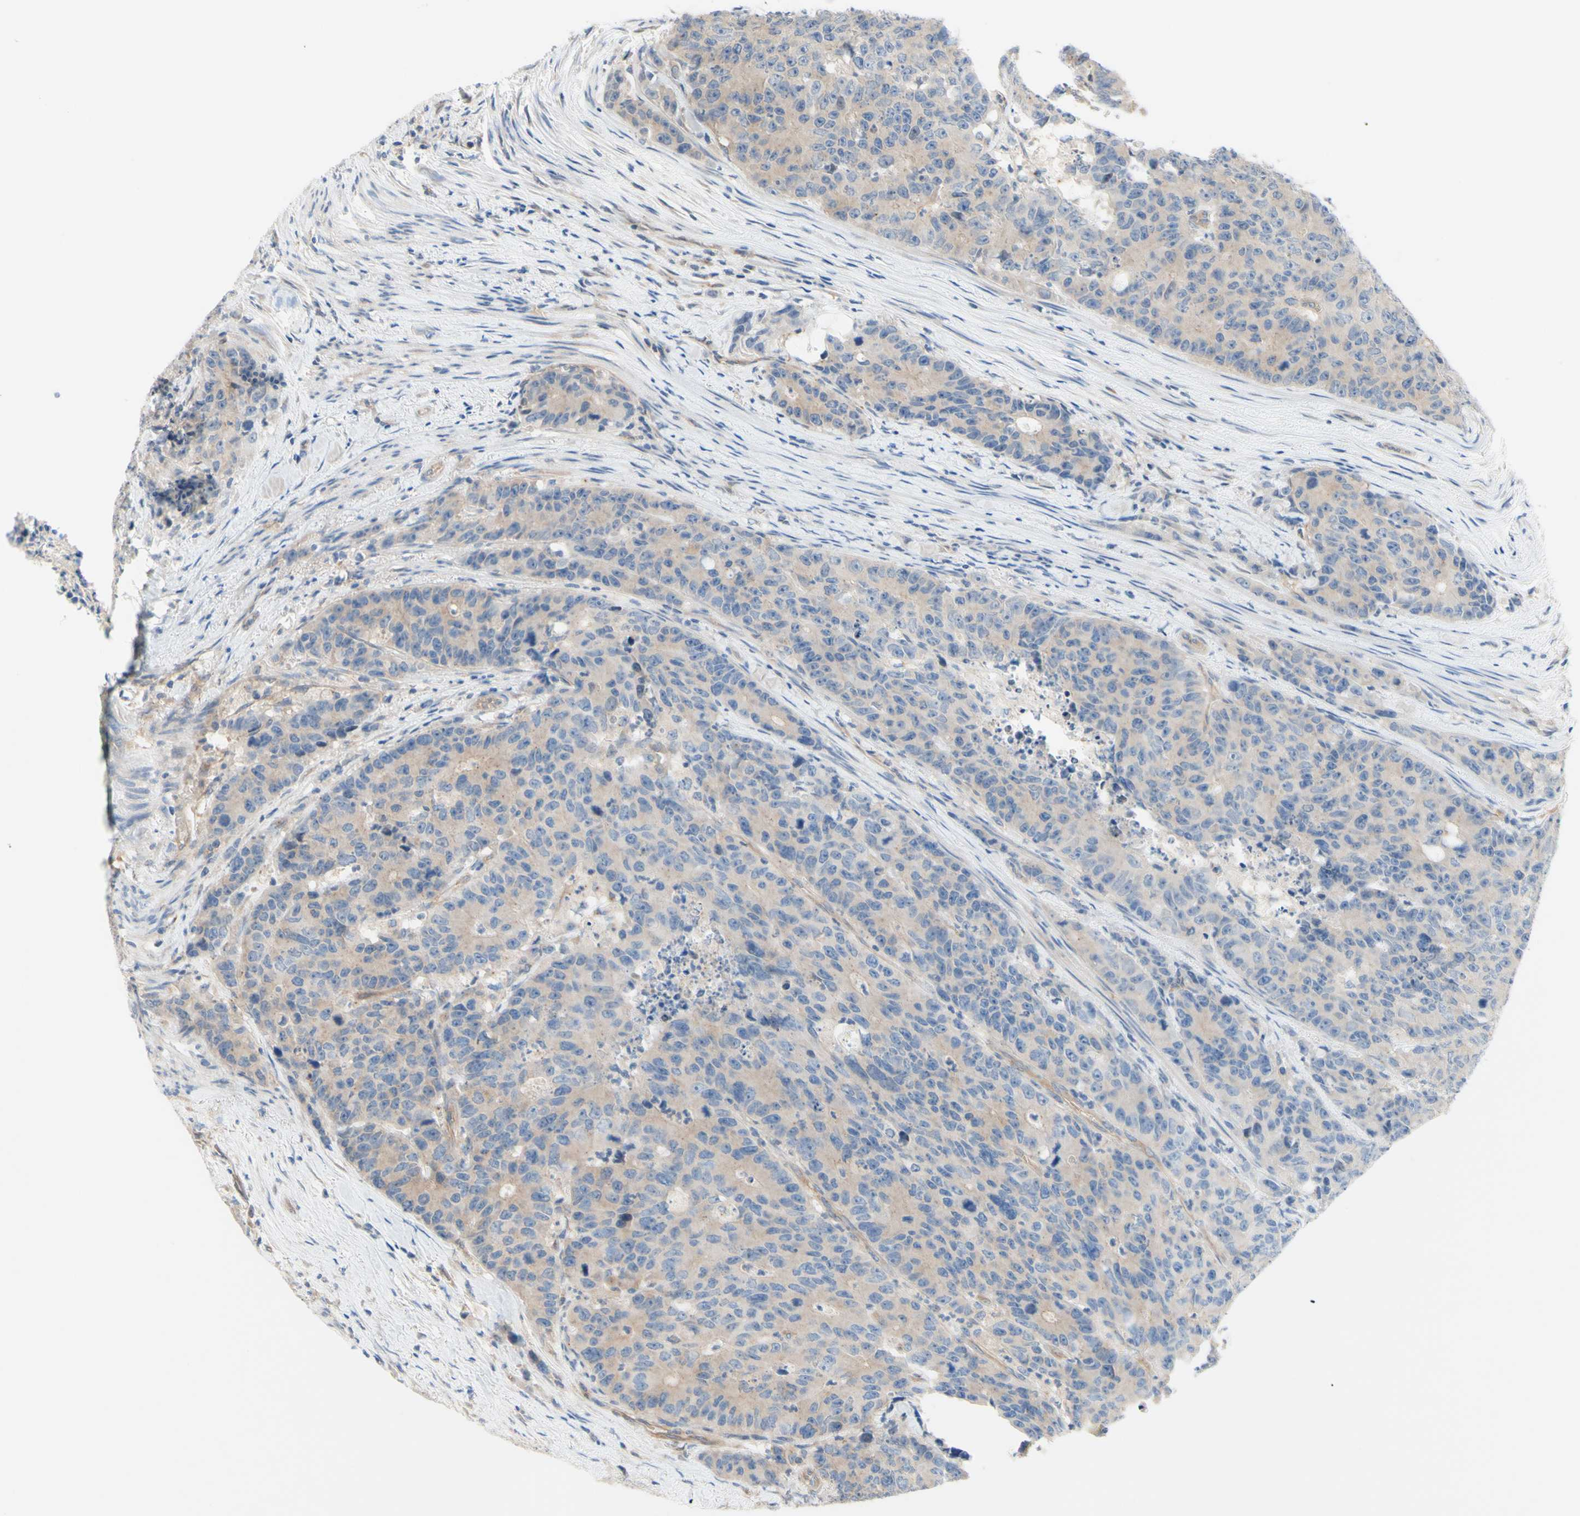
{"staining": {"intensity": "weak", "quantity": ">75%", "location": "cytoplasmic/membranous"}, "tissue": "colorectal cancer", "cell_type": "Tumor cells", "image_type": "cancer", "snomed": [{"axis": "morphology", "description": "Adenocarcinoma, NOS"}, {"axis": "topography", "description": "Colon"}], "caption": "IHC staining of adenocarcinoma (colorectal), which displays low levels of weak cytoplasmic/membranous positivity in about >75% of tumor cells indicating weak cytoplasmic/membranous protein positivity. The staining was performed using DAB (brown) for protein detection and nuclei were counterstained in hematoxylin (blue).", "gene": "DYNLRB1", "patient": {"sex": "female", "age": 86}}